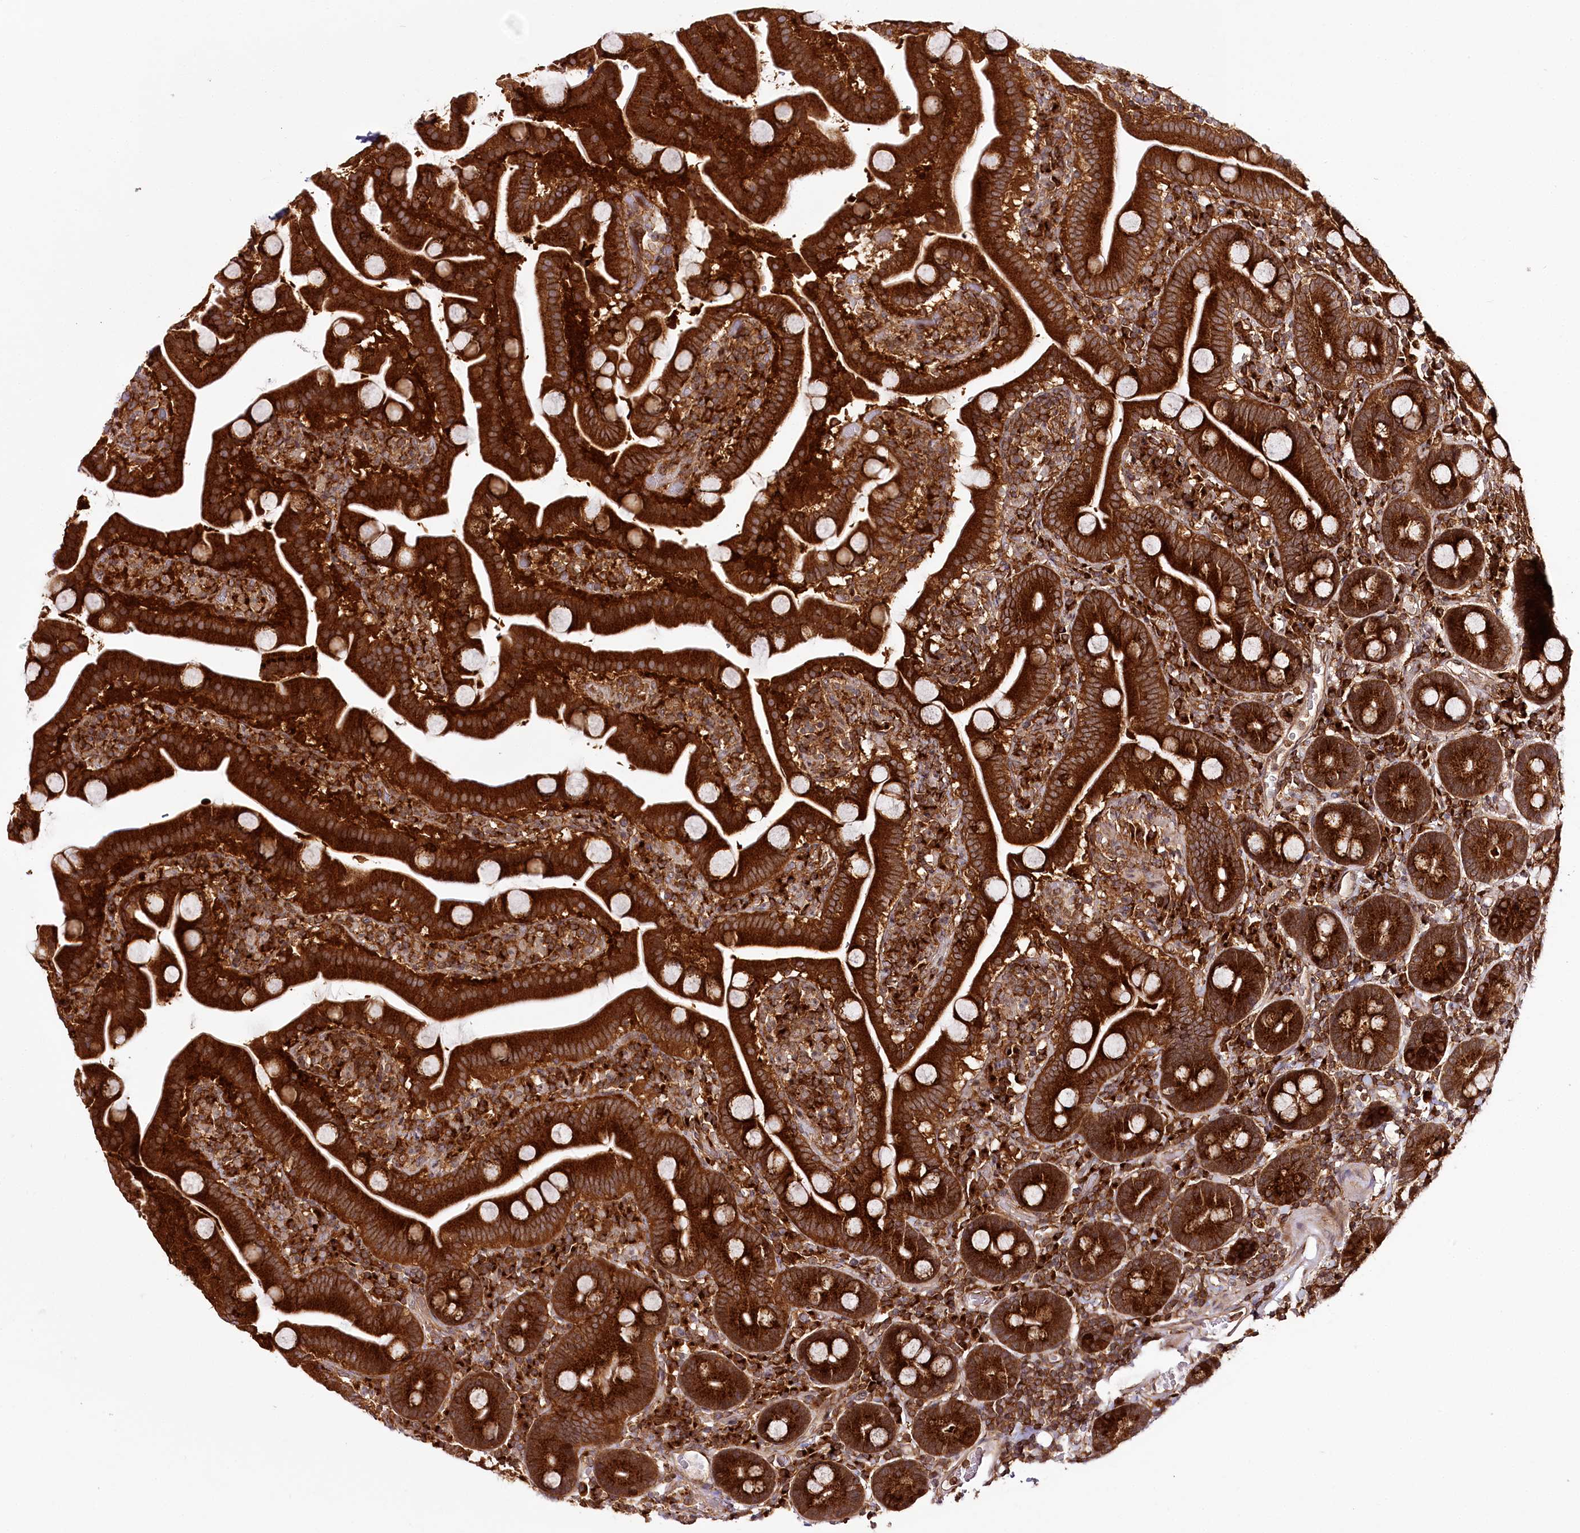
{"staining": {"intensity": "strong", "quantity": ">75%", "location": "cytoplasmic/membranous"}, "tissue": "duodenum", "cell_type": "Glandular cells", "image_type": "normal", "snomed": [{"axis": "morphology", "description": "Normal tissue, NOS"}, {"axis": "topography", "description": "Duodenum"}], "caption": "A brown stain highlights strong cytoplasmic/membranous positivity of a protein in glandular cells of normal human duodenum. The protein of interest is stained brown, and the nuclei are stained in blue (DAB IHC with brightfield microscopy, high magnification).", "gene": "COPG1", "patient": {"sex": "male", "age": 55}}